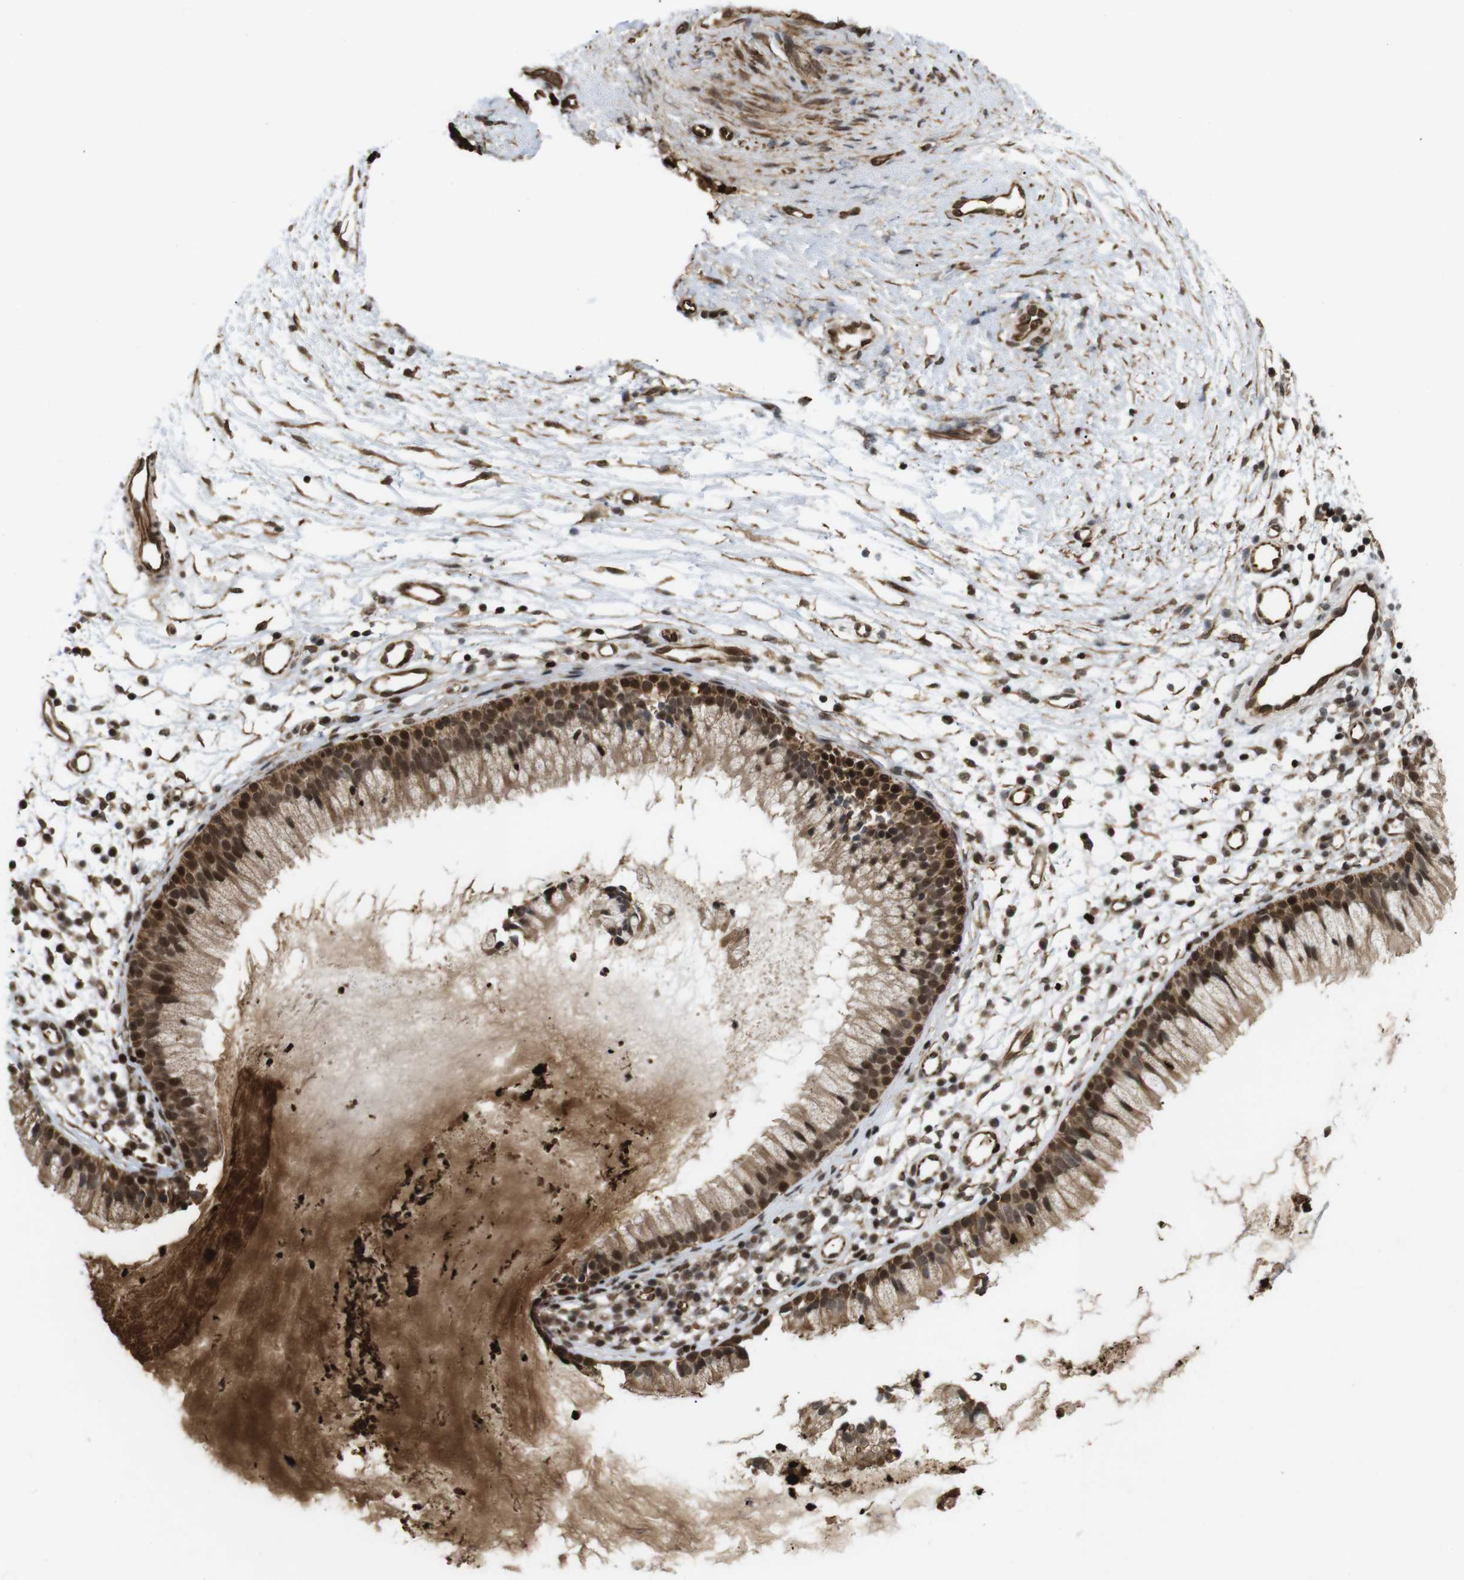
{"staining": {"intensity": "strong", "quantity": ">75%", "location": "cytoplasmic/membranous,nuclear"}, "tissue": "nasopharynx", "cell_type": "Respiratory epithelial cells", "image_type": "normal", "snomed": [{"axis": "morphology", "description": "Normal tissue, NOS"}, {"axis": "topography", "description": "Nasopharynx"}], "caption": "About >75% of respiratory epithelial cells in normal nasopharynx exhibit strong cytoplasmic/membranous,nuclear protein expression as visualized by brown immunohistochemical staining.", "gene": "SP2", "patient": {"sex": "male", "age": 21}}